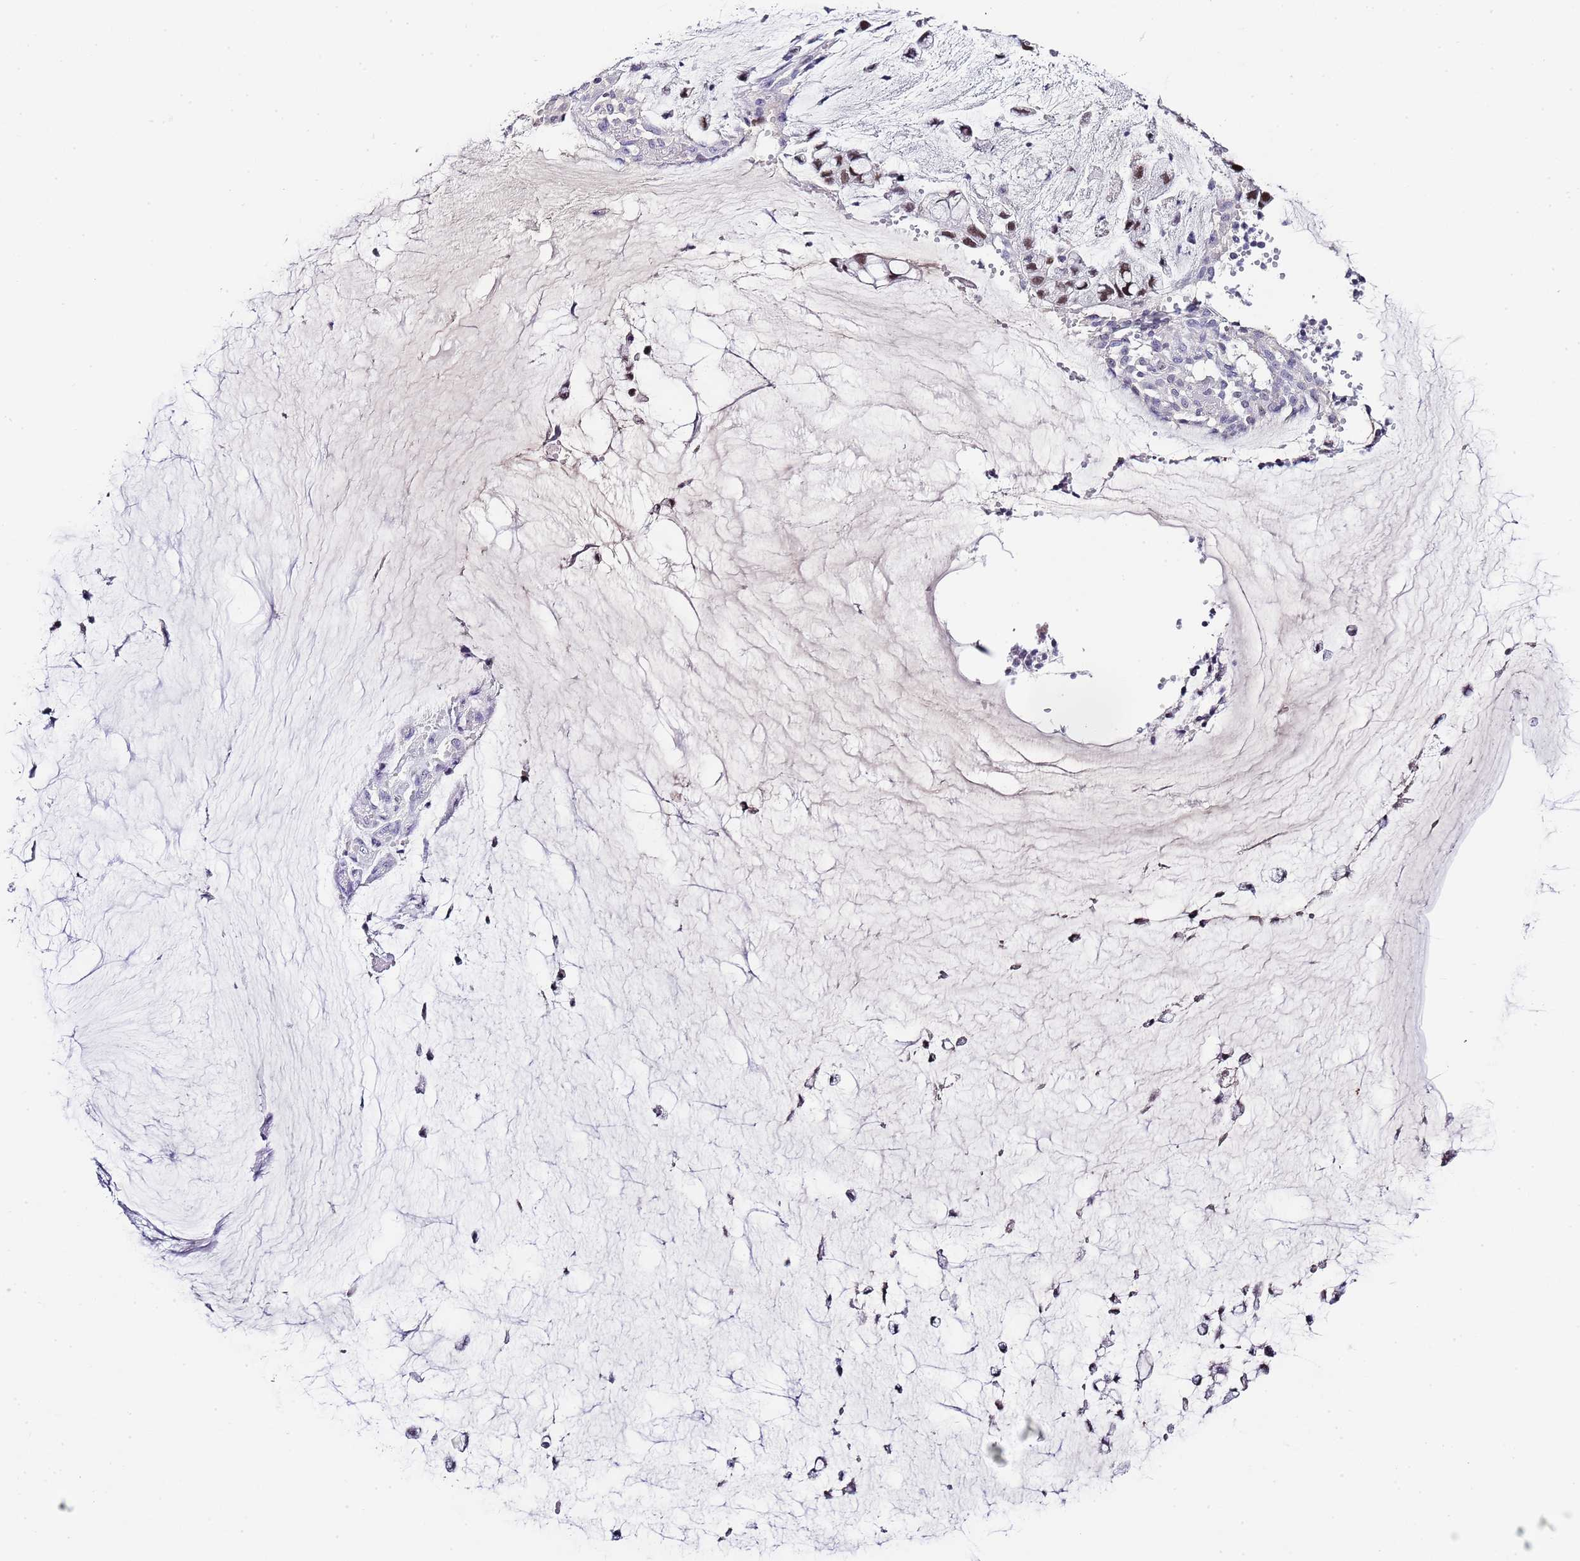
{"staining": {"intensity": "moderate", "quantity": "<25%", "location": "nuclear"}, "tissue": "ovarian cancer", "cell_type": "Tumor cells", "image_type": "cancer", "snomed": [{"axis": "morphology", "description": "Cystadenocarcinoma, mucinous, NOS"}, {"axis": "topography", "description": "Ovary"}], "caption": "Tumor cells display low levels of moderate nuclear staining in approximately <25% of cells in human ovarian cancer (mucinous cystadenocarcinoma).", "gene": "NOP56", "patient": {"sex": "female", "age": 39}}